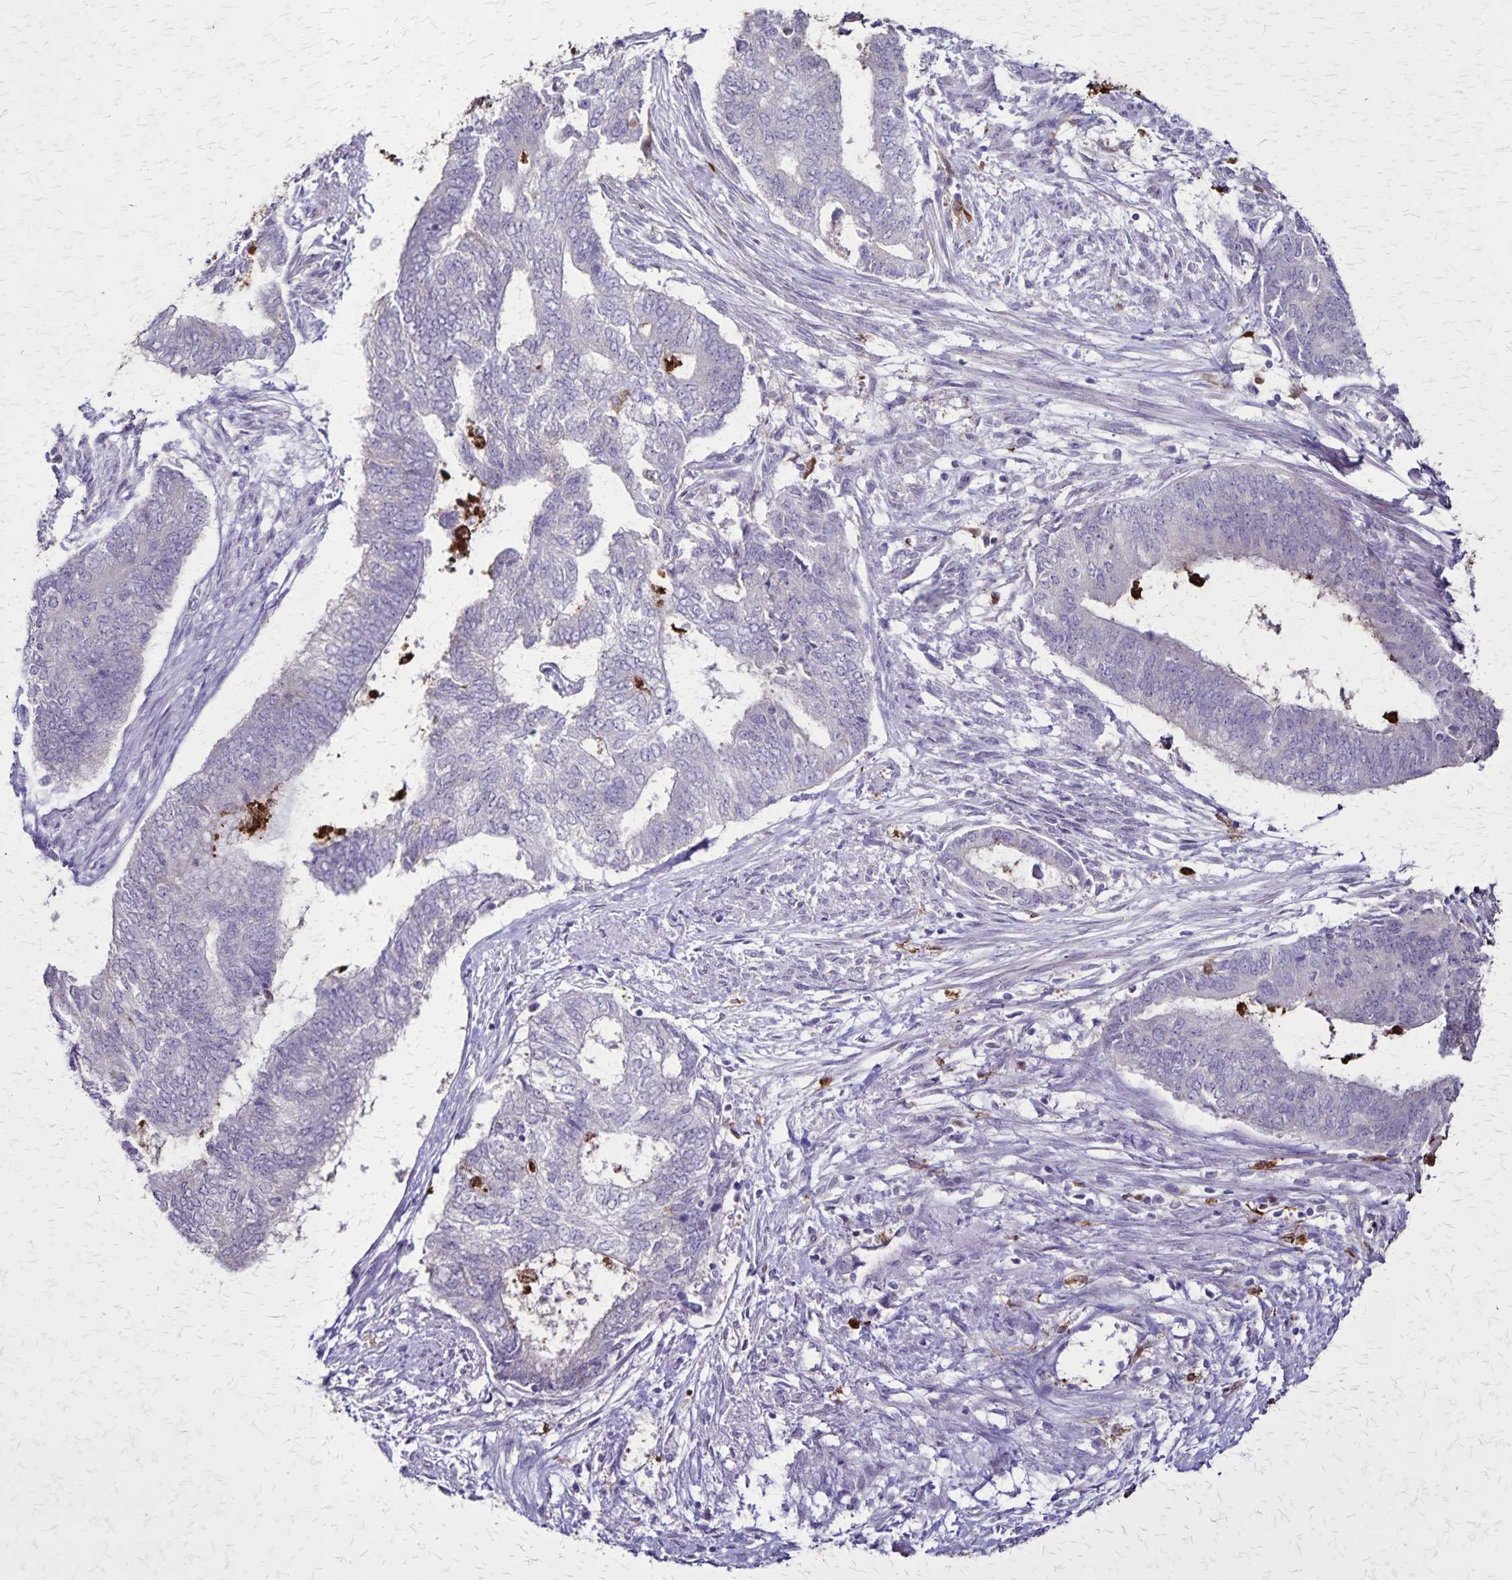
{"staining": {"intensity": "negative", "quantity": "none", "location": "none"}, "tissue": "endometrial cancer", "cell_type": "Tumor cells", "image_type": "cancer", "snomed": [{"axis": "morphology", "description": "Adenocarcinoma, NOS"}, {"axis": "topography", "description": "Endometrium"}], "caption": "Immunohistochemical staining of human endometrial cancer displays no significant expression in tumor cells.", "gene": "ULBP3", "patient": {"sex": "female", "age": 65}}